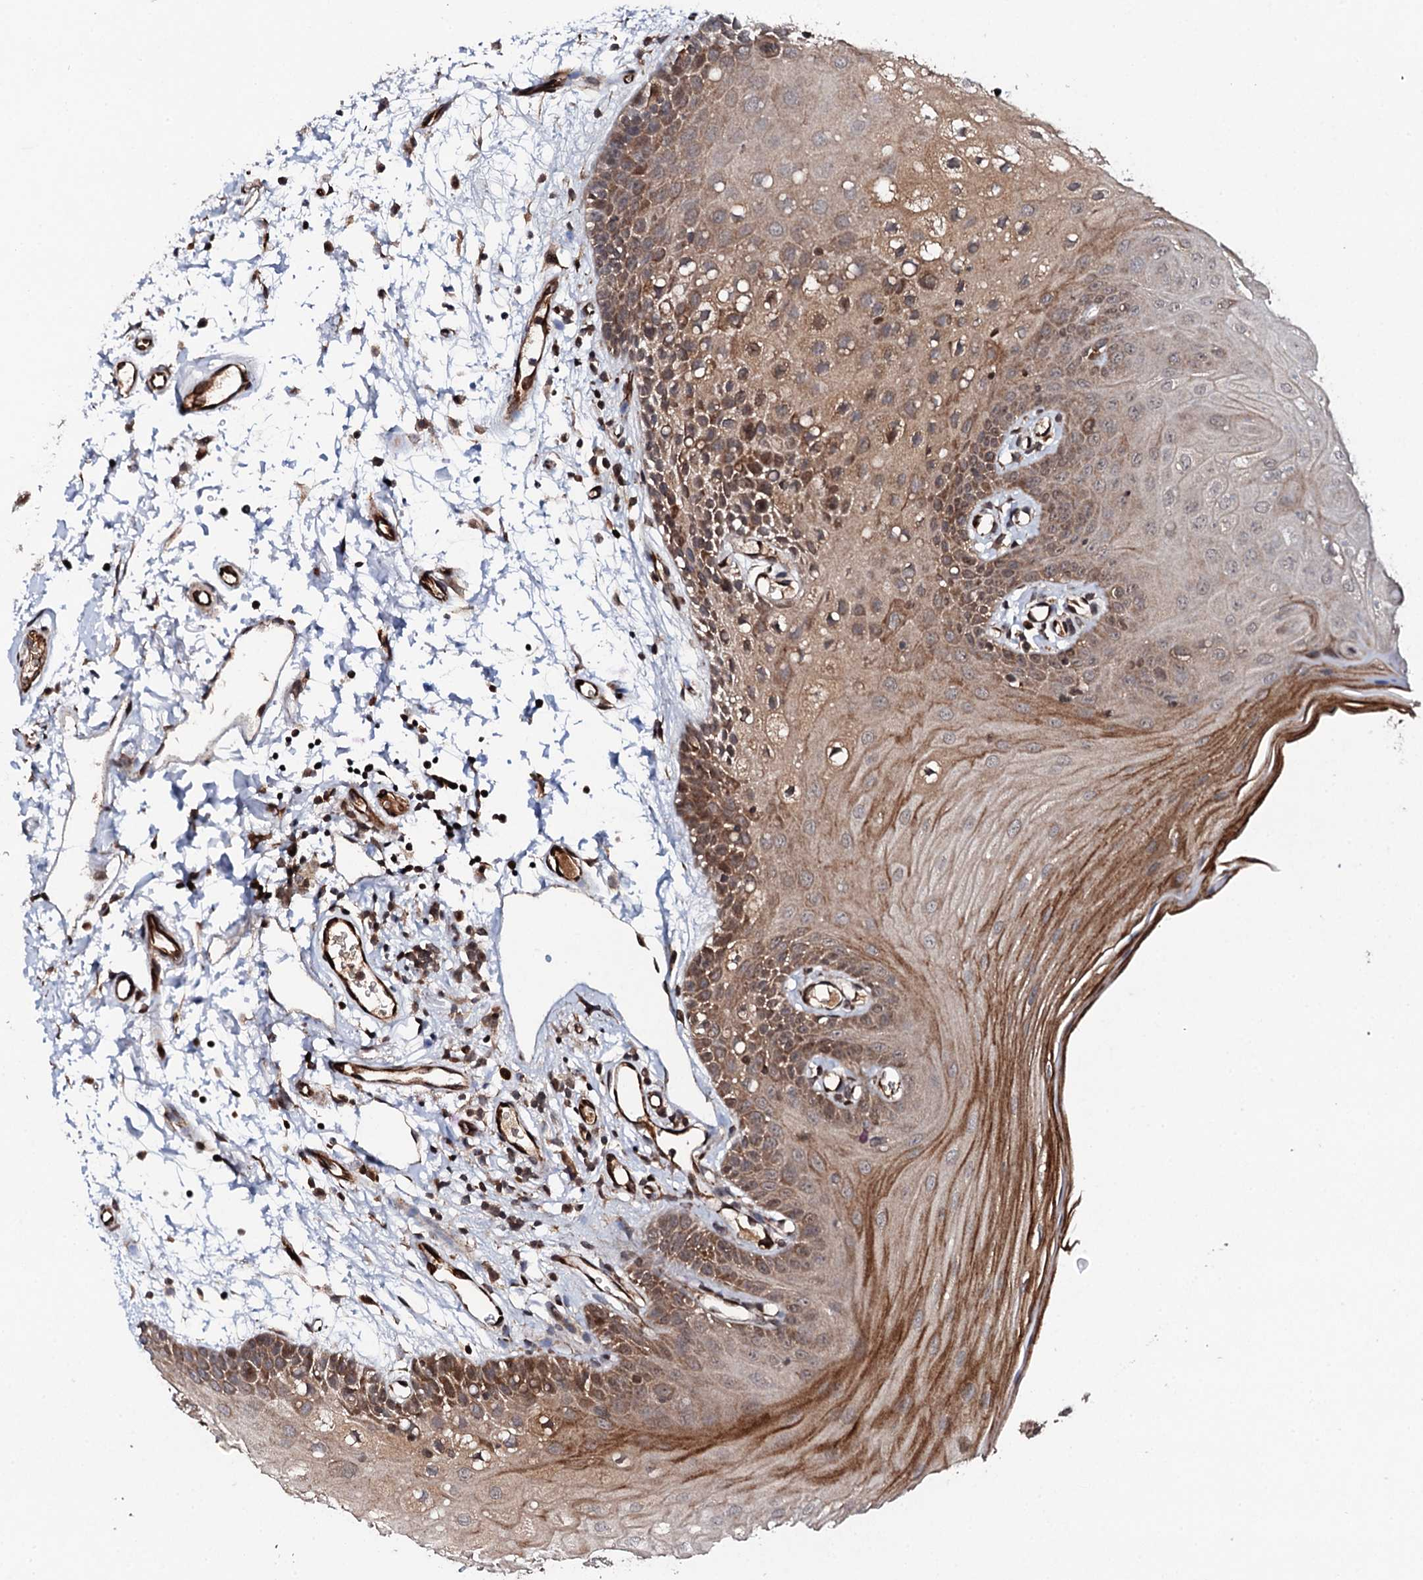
{"staining": {"intensity": "moderate", "quantity": ">75%", "location": "cytoplasmic/membranous,nuclear"}, "tissue": "oral mucosa", "cell_type": "Squamous epithelial cells", "image_type": "normal", "snomed": [{"axis": "morphology", "description": "Normal tissue, NOS"}, {"axis": "topography", "description": "Oral tissue"}, {"axis": "topography", "description": "Tounge, NOS"}], "caption": "Brown immunohistochemical staining in unremarkable human oral mucosa displays moderate cytoplasmic/membranous,nuclear expression in about >75% of squamous epithelial cells. The protein of interest is shown in brown color, while the nuclei are stained blue.", "gene": "FAM111A", "patient": {"sex": "female", "age": 73}}